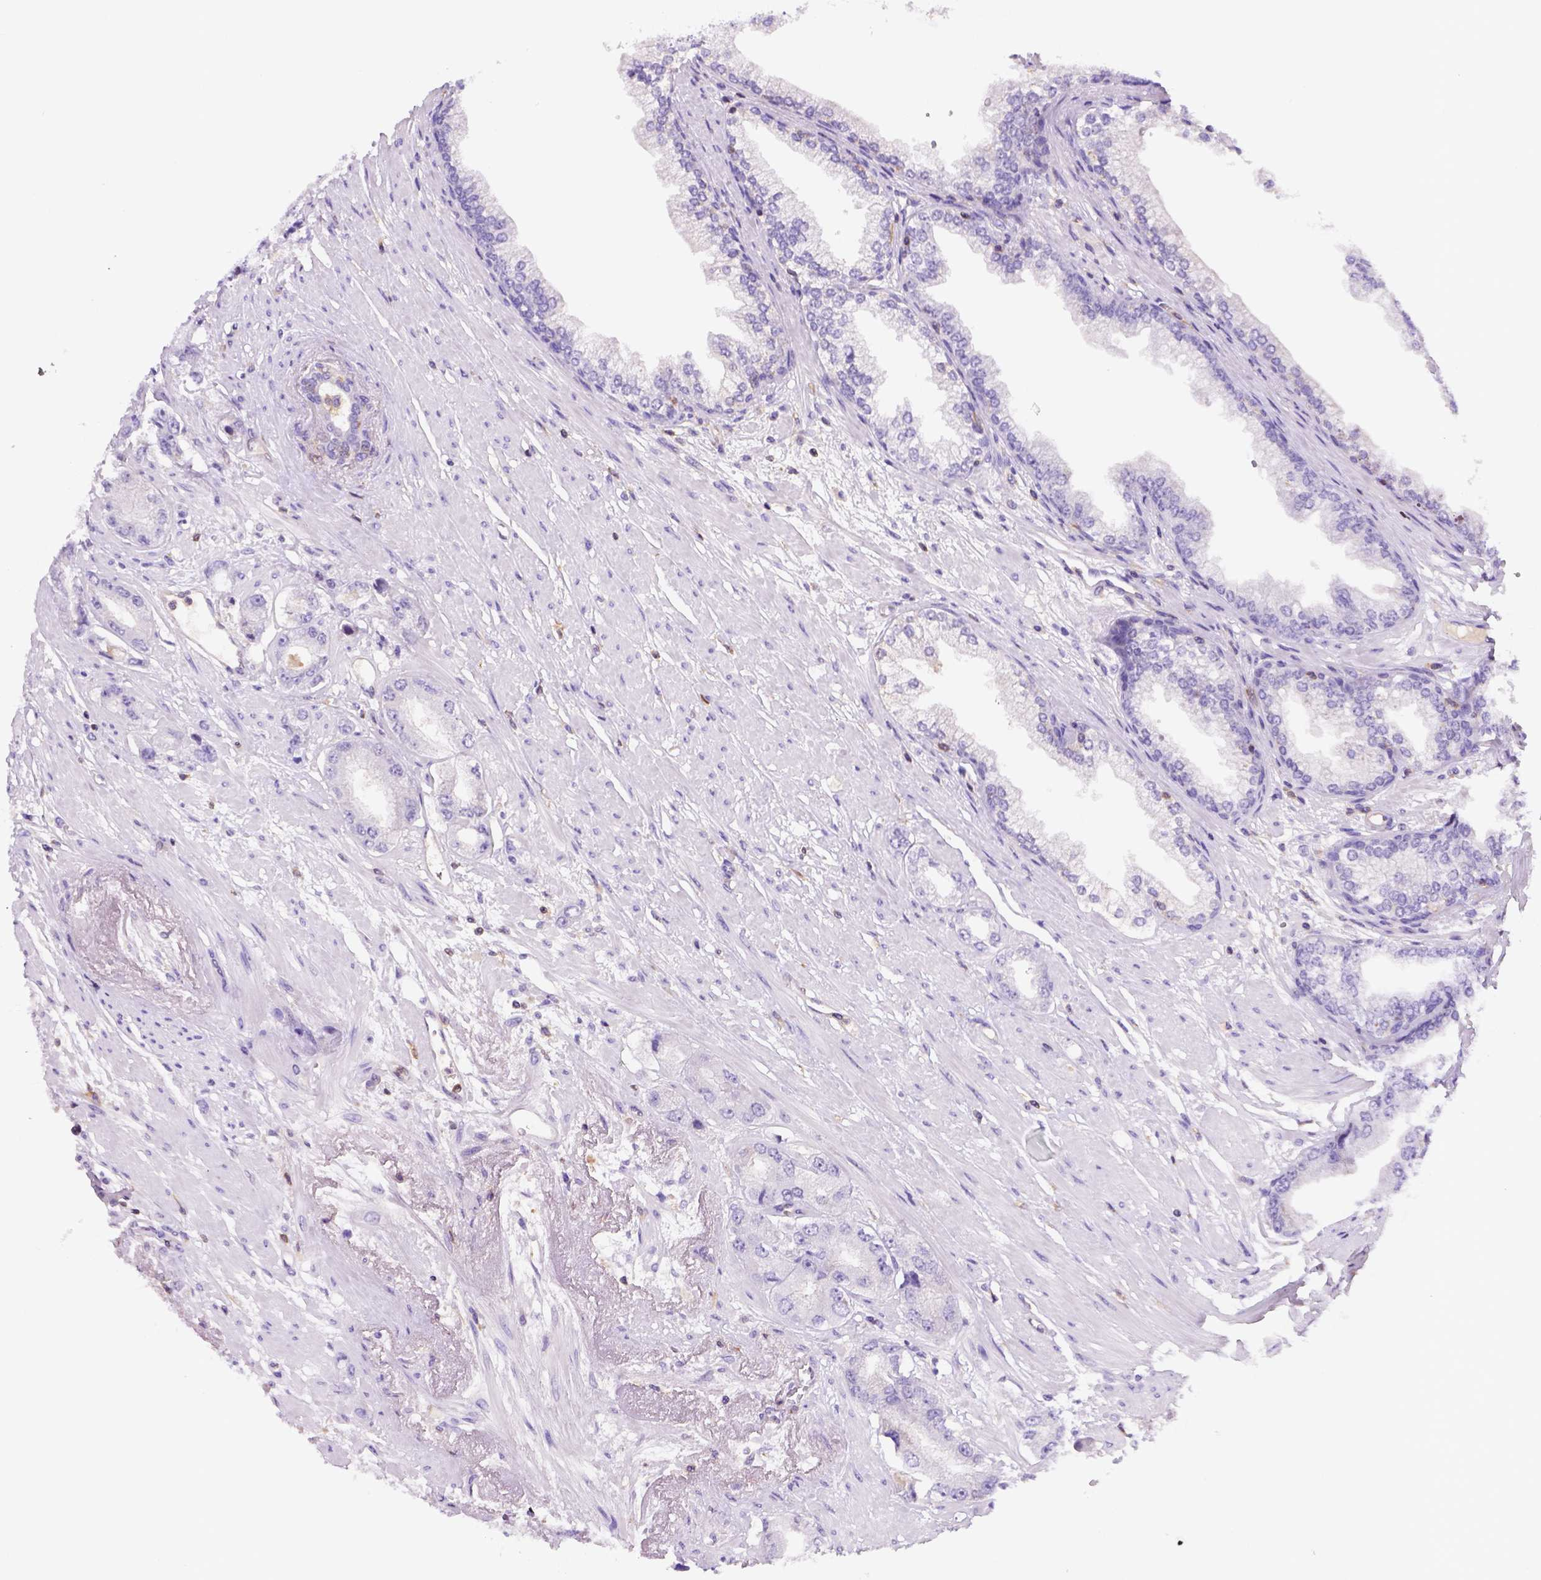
{"staining": {"intensity": "negative", "quantity": "none", "location": "none"}, "tissue": "prostate cancer", "cell_type": "Tumor cells", "image_type": "cancer", "snomed": [{"axis": "morphology", "description": "Adenocarcinoma, Low grade"}, {"axis": "topography", "description": "Prostate"}], "caption": "Tumor cells are negative for protein expression in human prostate cancer (low-grade adenocarcinoma).", "gene": "INPP5D", "patient": {"sex": "male", "age": 60}}